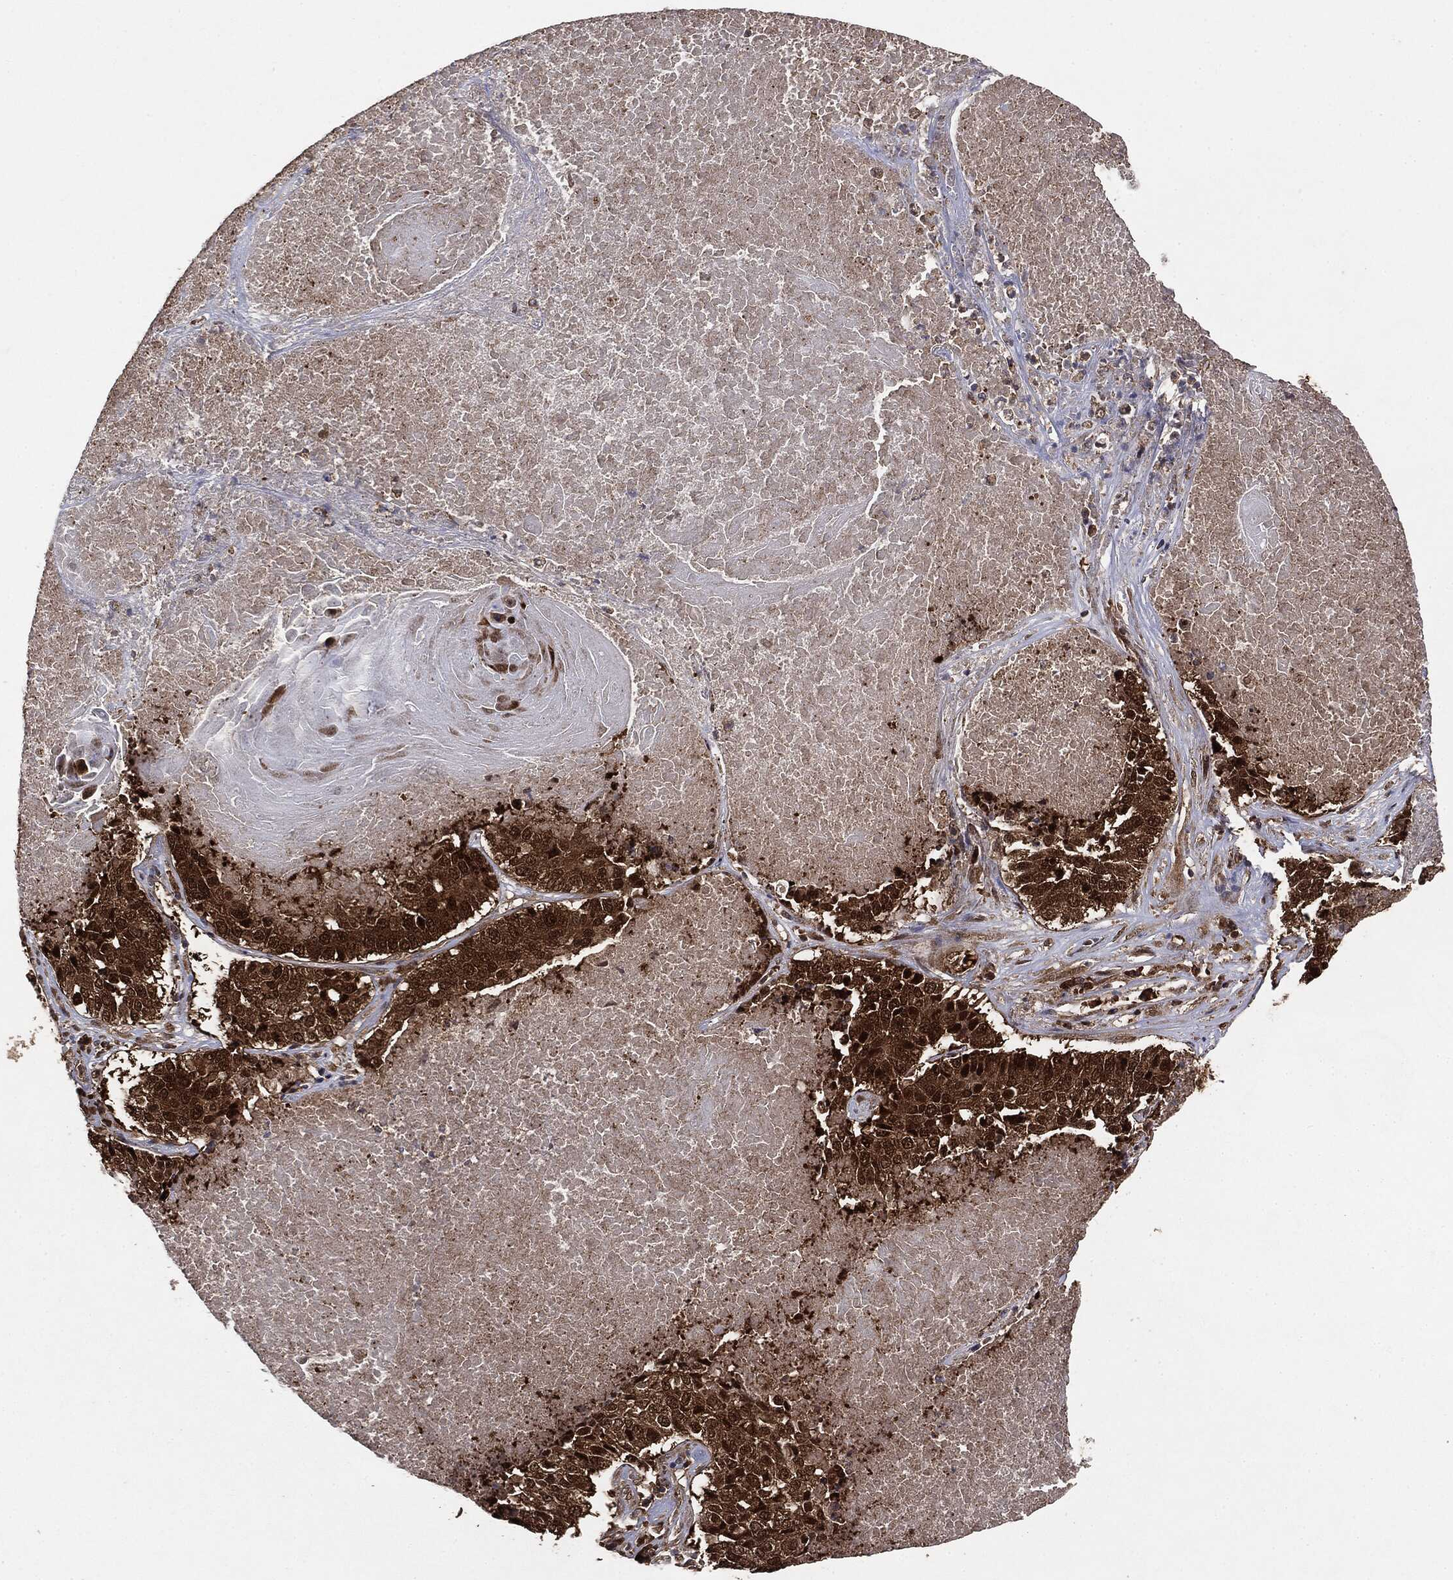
{"staining": {"intensity": "strong", "quantity": ">75%", "location": "cytoplasmic/membranous"}, "tissue": "lung cancer", "cell_type": "Tumor cells", "image_type": "cancer", "snomed": [{"axis": "morphology", "description": "Squamous cell carcinoma, NOS"}, {"axis": "topography", "description": "Lung"}], "caption": "Protein staining by IHC shows strong cytoplasmic/membranous staining in about >75% of tumor cells in lung cancer (squamous cell carcinoma).", "gene": "NME1", "patient": {"sex": "male", "age": 64}}